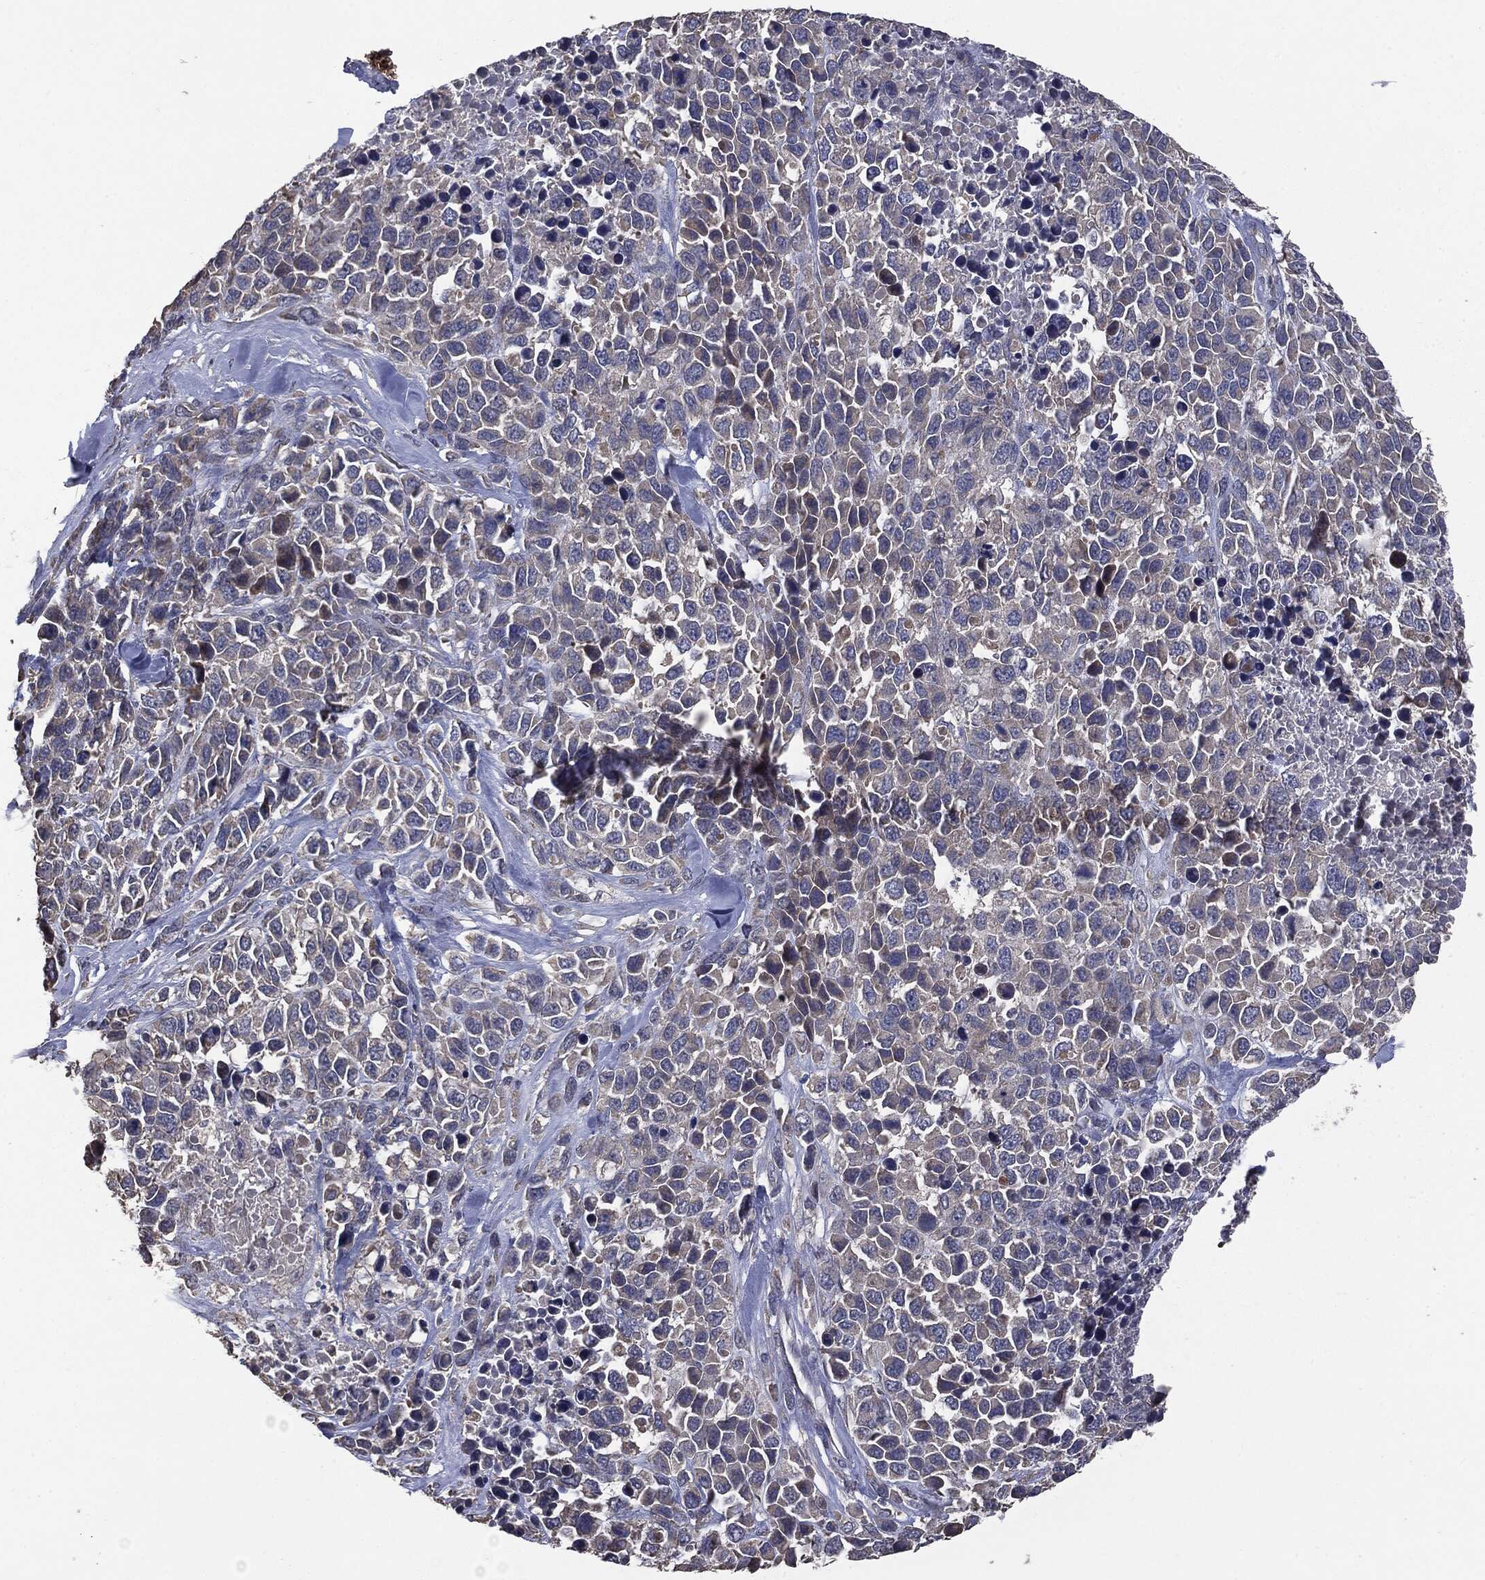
{"staining": {"intensity": "weak", "quantity": "<25%", "location": "cytoplasmic/membranous"}, "tissue": "melanoma", "cell_type": "Tumor cells", "image_type": "cancer", "snomed": [{"axis": "morphology", "description": "Malignant melanoma, Metastatic site"}, {"axis": "topography", "description": "Skin"}], "caption": "Malignant melanoma (metastatic site) was stained to show a protein in brown. There is no significant expression in tumor cells.", "gene": "MTOR", "patient": {"sex": "male", "age": 84}}